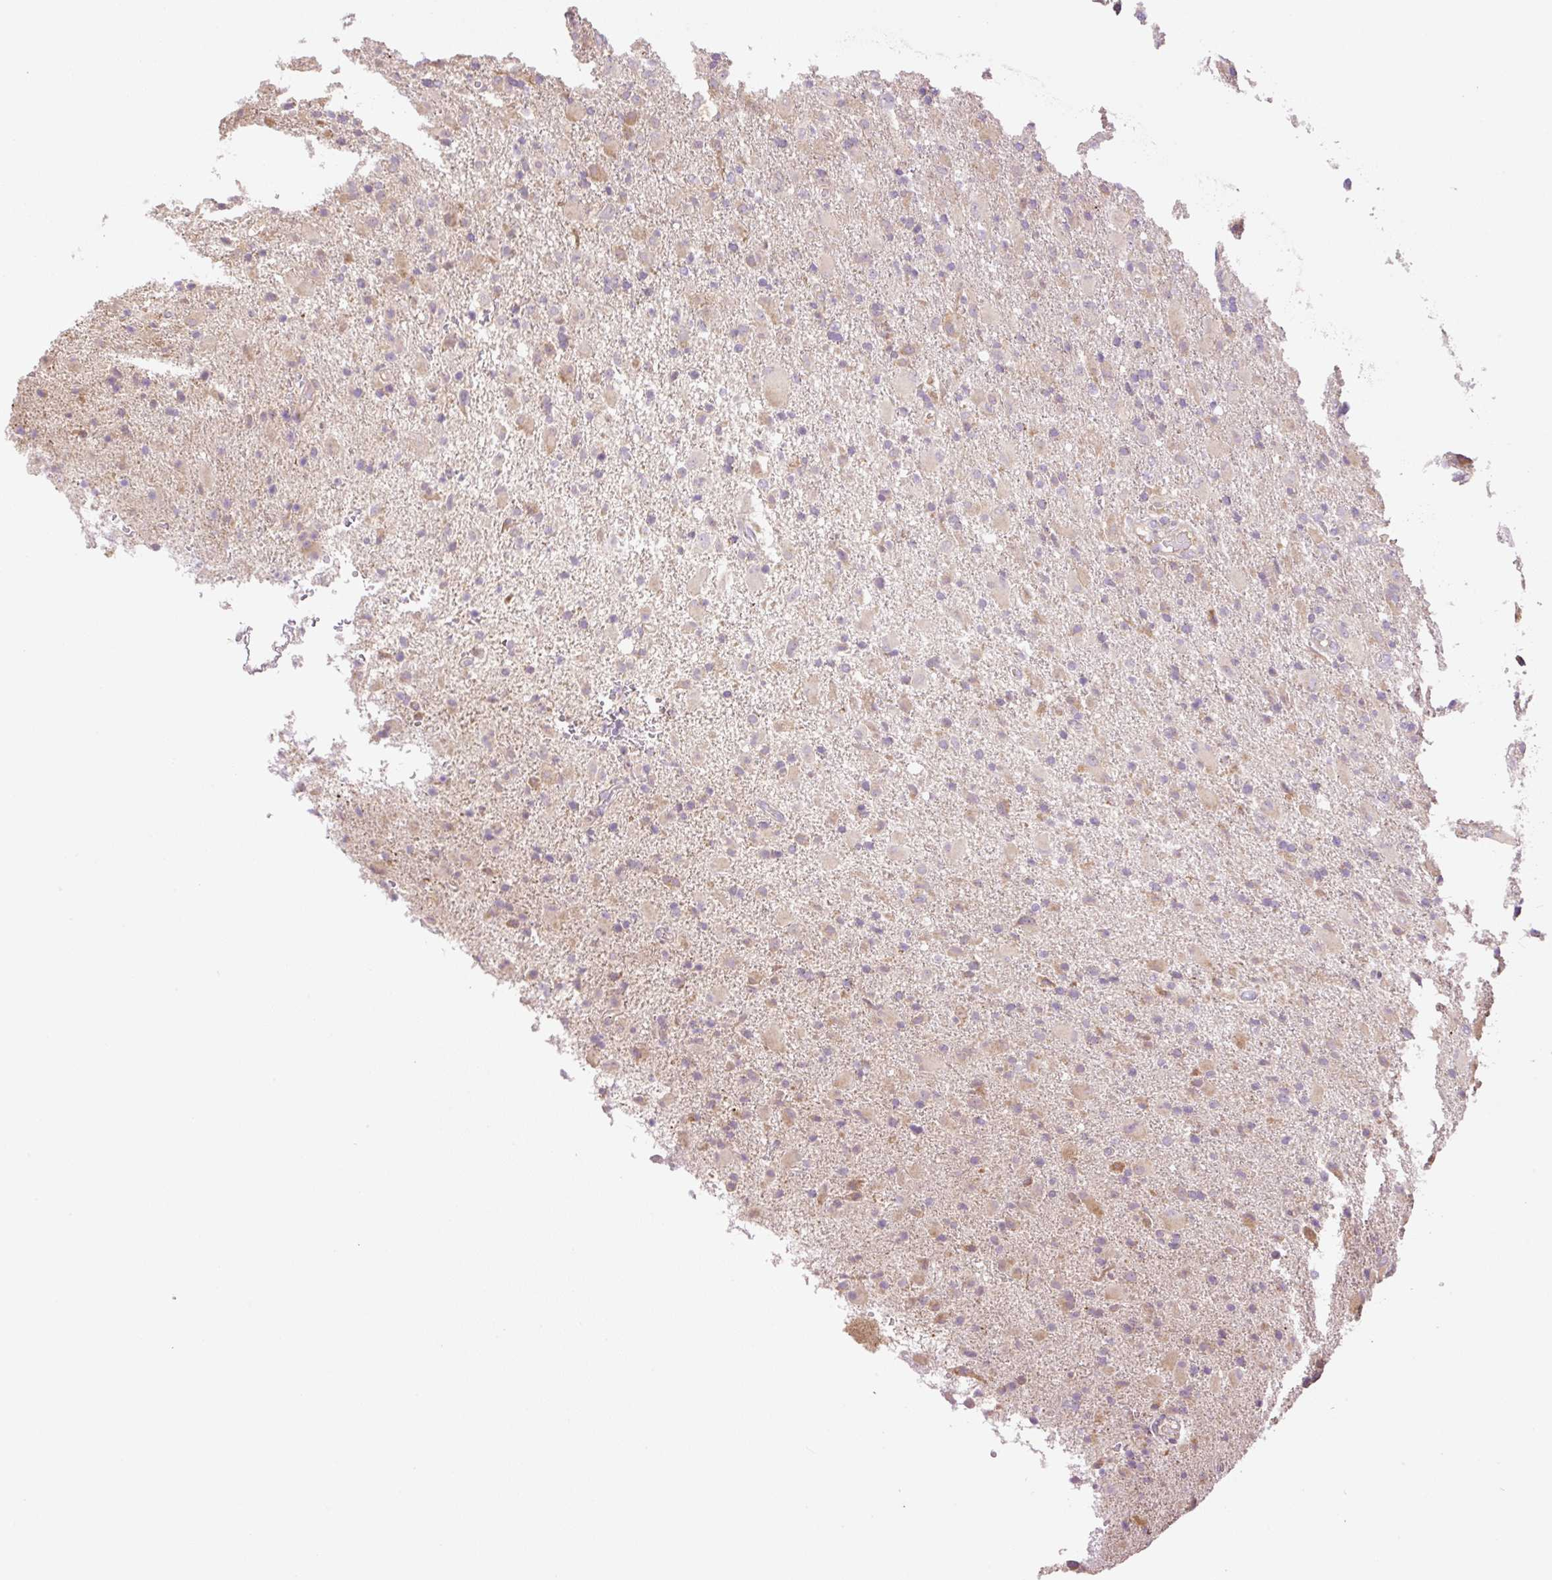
{"staining": {"intensity": "negative", "quantity": "none", "location": "none"}, "tissue": "glioma", "cell_type": "Tumor cells", "image_type": "cancer", "snomed": [{"axis": "morphology", "description": "Glioma, malignant, Low grade"}, {"axis": "topography", "description": "Brain"}], "caption": "There is no significant expression in tumor cells of glioma. (Stains: DAB IHC with hematoxylin counter stain, Microscopy: brightfield microscopy at high magnification).", "gene": "ZNF394", "patient": {"sex": "male", "age": 65}}